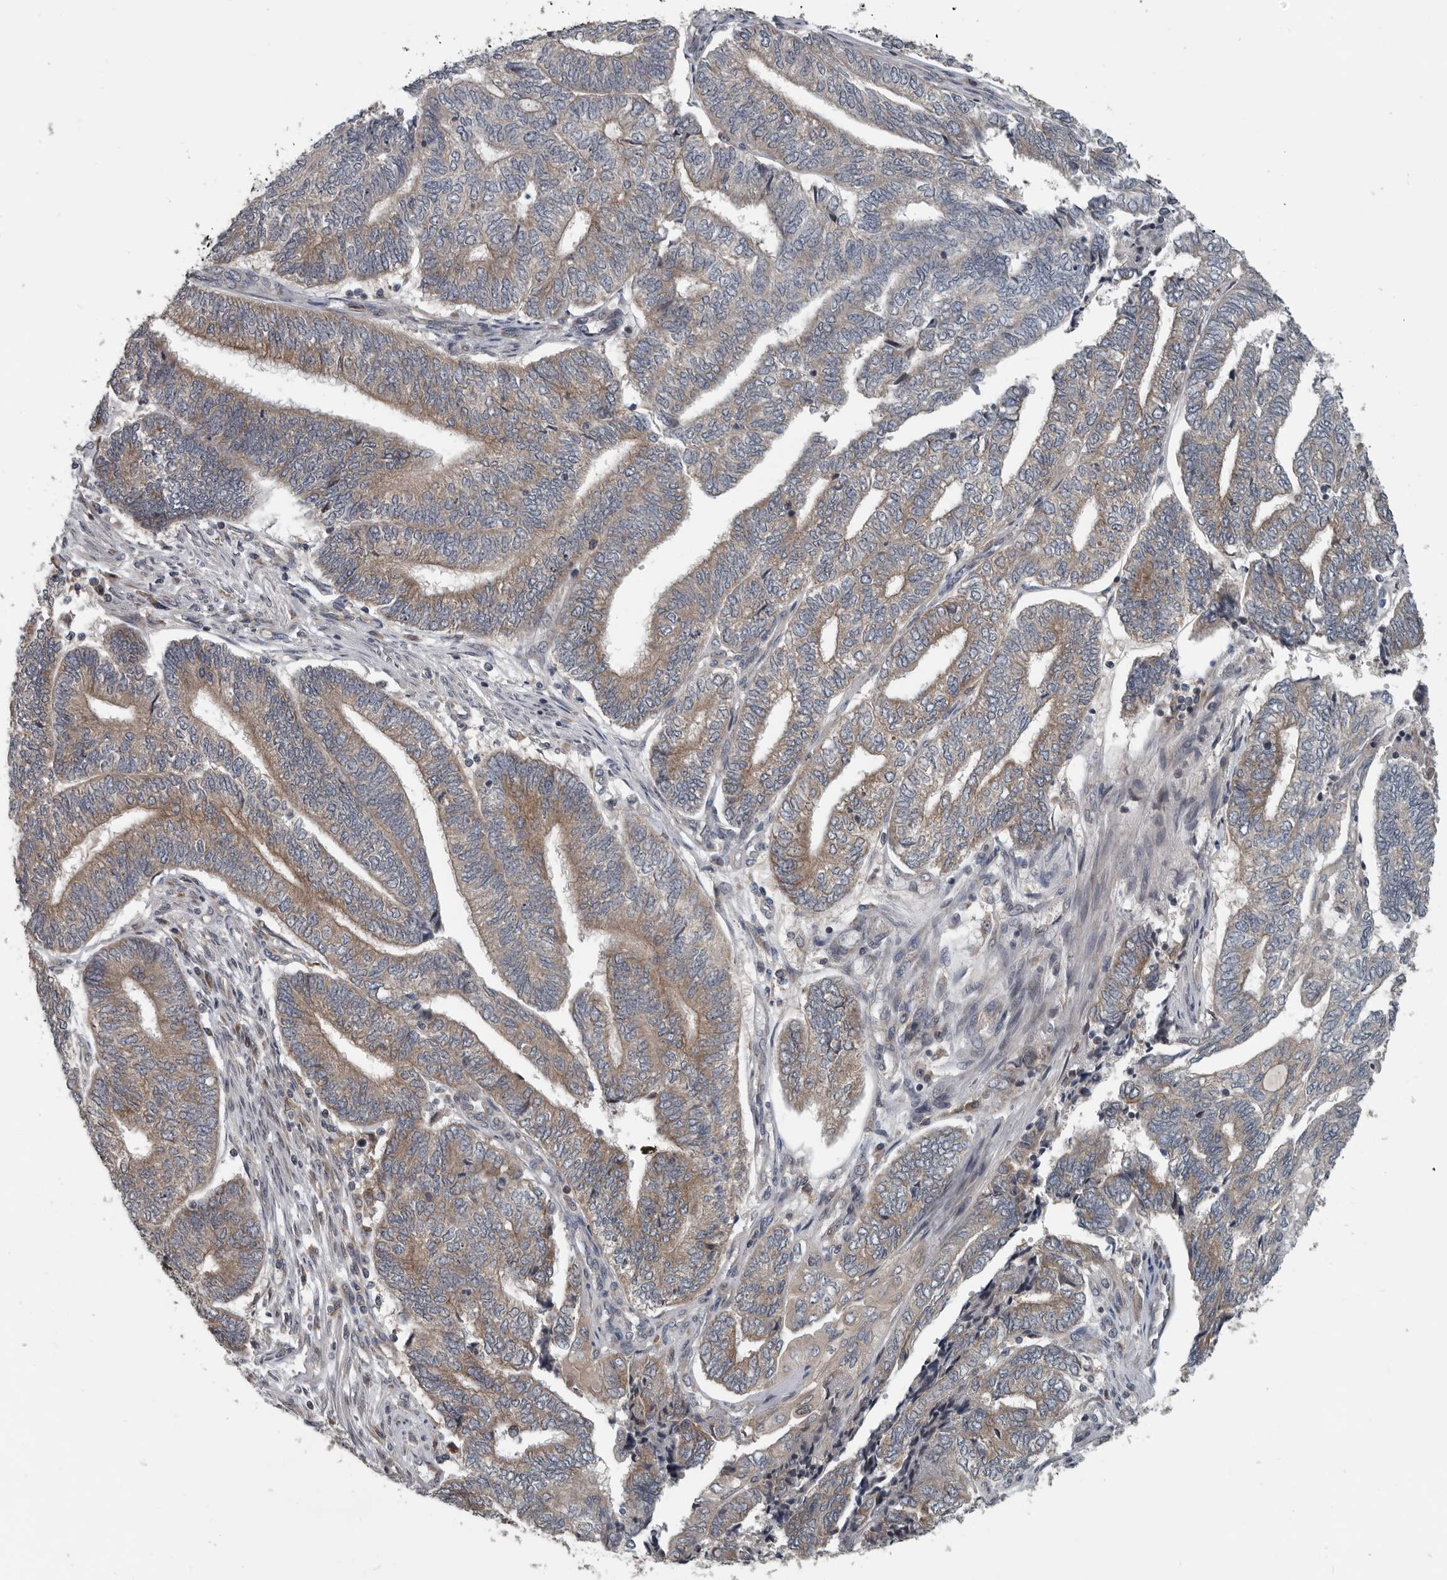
{"staining": {"intensity": "moderate", "quantity": ">75%", "location": "cytoplasmic/membranous"}, "tissue": "endometrial cancer", "cell_type": "Tumor cells", "image_type": "cancer", "snomed": [{"axis": "morphology", "description": "Adenocarcinoma, NOS"}, {"axis": "topography", "description": "Uterus"}, {"axis": "topography", "description": "Endometrium"}], "caption": "Adenocarcinoma (endometrial) stained for a protein displays moderate cytoplasmic/membranous positivity in tumor cells.", "gene": "TMEM199", "patient": {"sex": "female", "age": 70}}